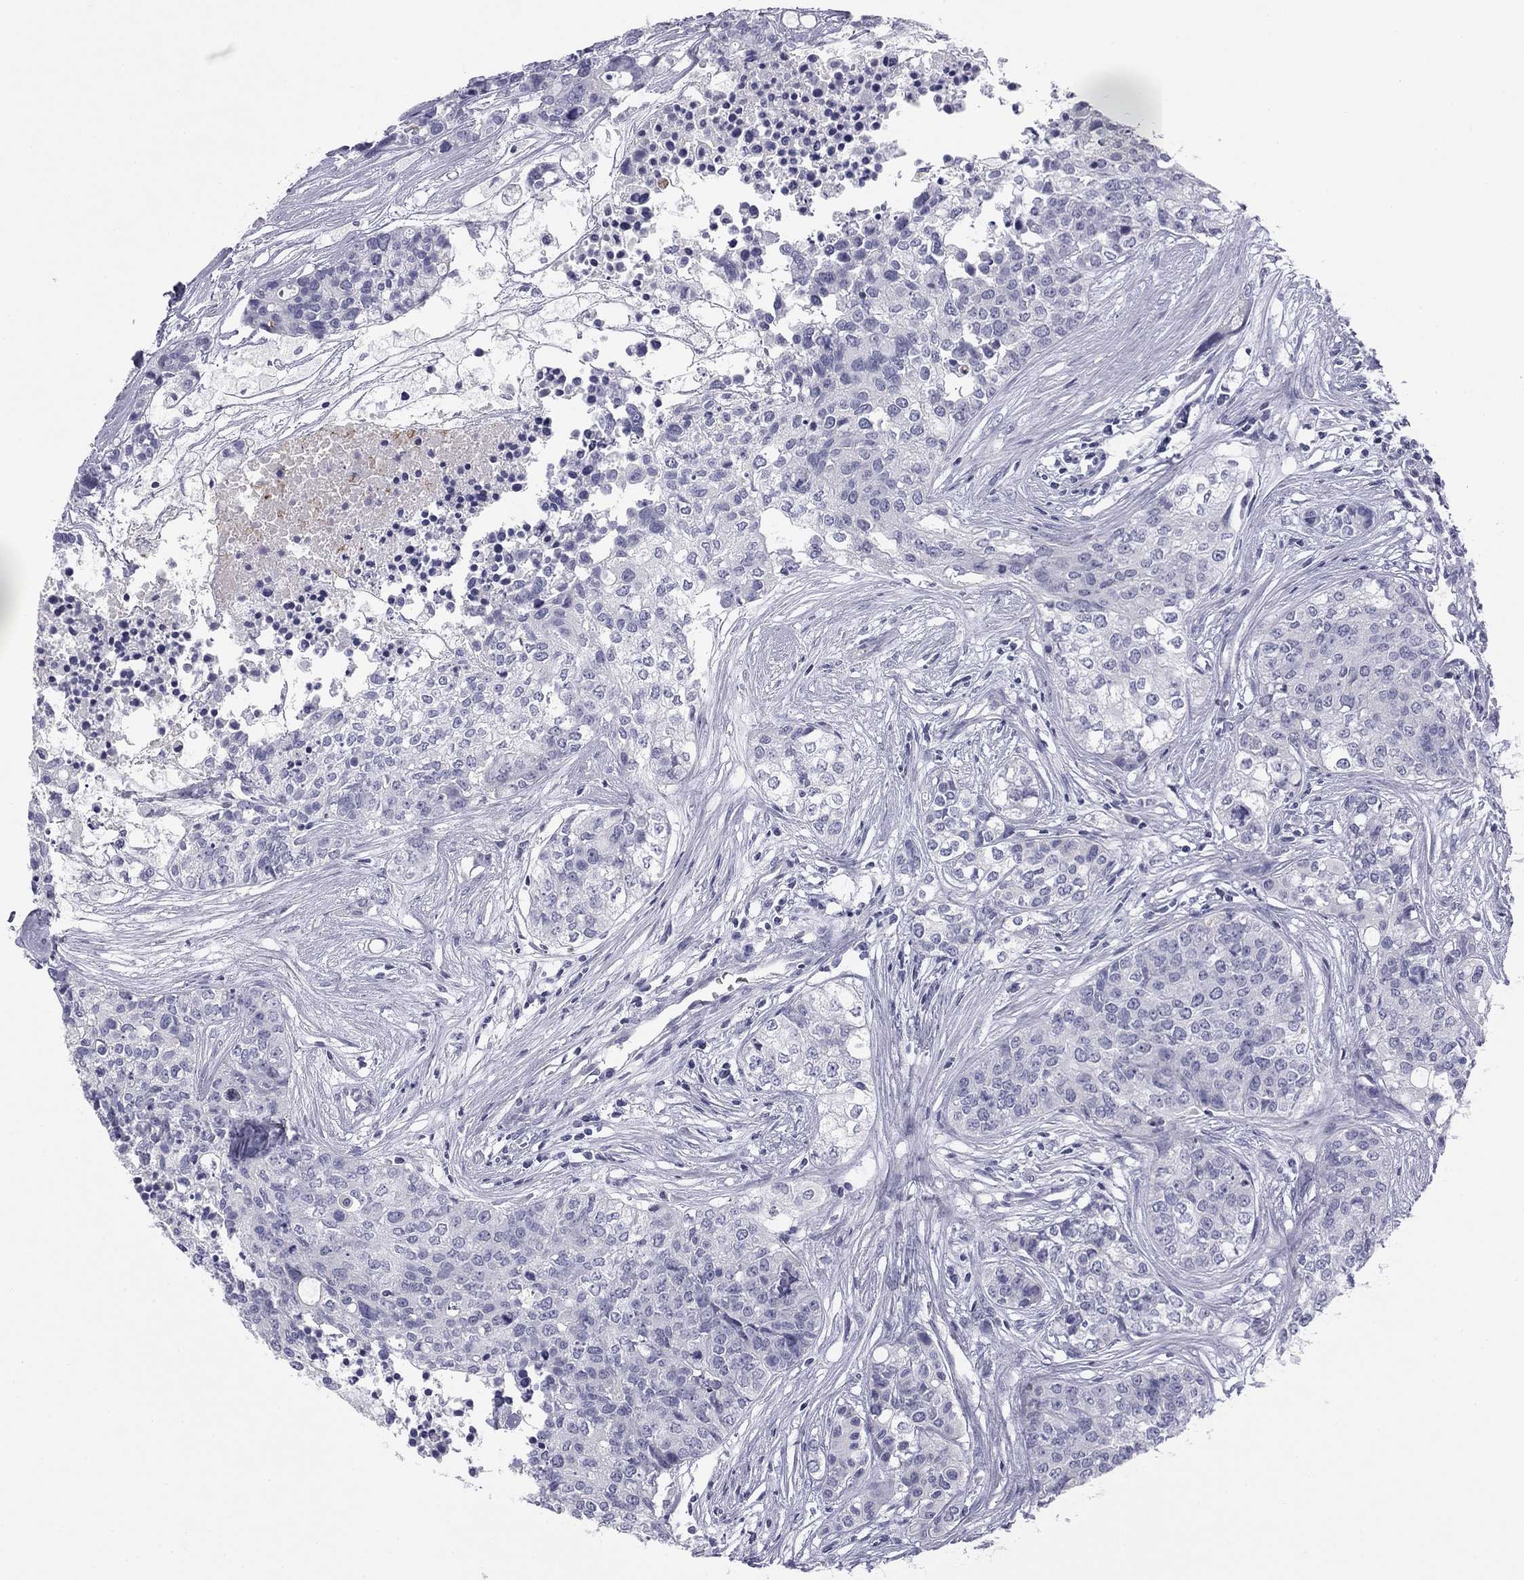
{"staining": {"intensity": "negative", "quantity": "none", "location": "none"}, "tissue": "carcinoid", "cell_type": "Tumor cells", "image_type": "cancer", "snomed": [{"axis": "morphology", "description": "Carcinoid, malignant, NOS"}, {"axis": "topography", "description": "Colon"}], "caption": "A micrograph of malignant carcinoid stained for a protein exhibits no brown staining in tumor cells.", "gene": "TFAP2B", "patient": {"sex": "male", "age": 81}}